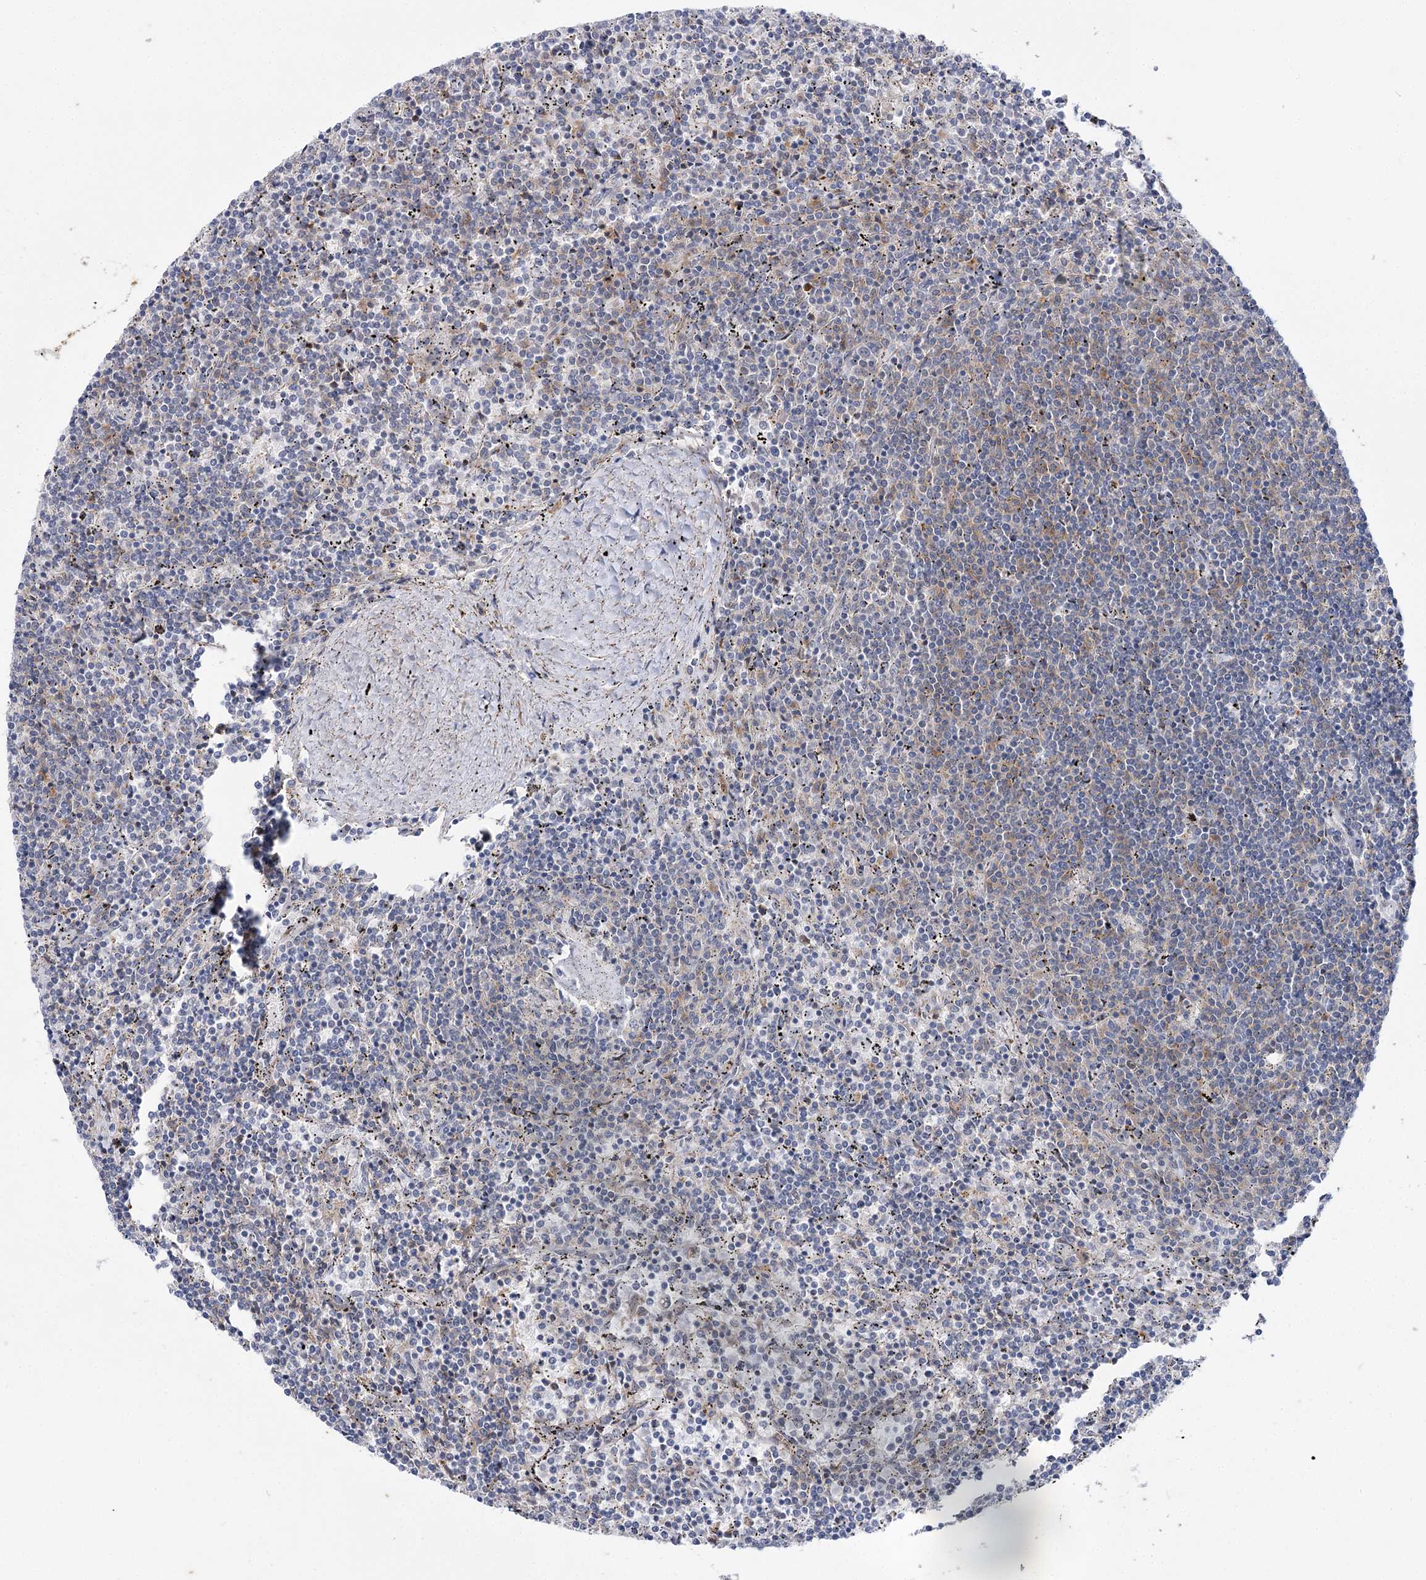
{"staining": {"intensity": "negative", "quantity": "none", "location": "none"}, "tissue": "lymphoma", "cell_type": "Tumor cells", "image_type": "cancer", "snomed": [{"axis": "morphology", "description": "Malignant lymphoma, non-Hodgkin's type, Low grade"}, {"axis": "topography", "description": "Spleen"}], "caption": "Immunohistochemistry (IHC) of lymphoma shows no expression in tumor cells.", "gene": "AGXT2", "patient": {"sex": "female", "age": 50}}